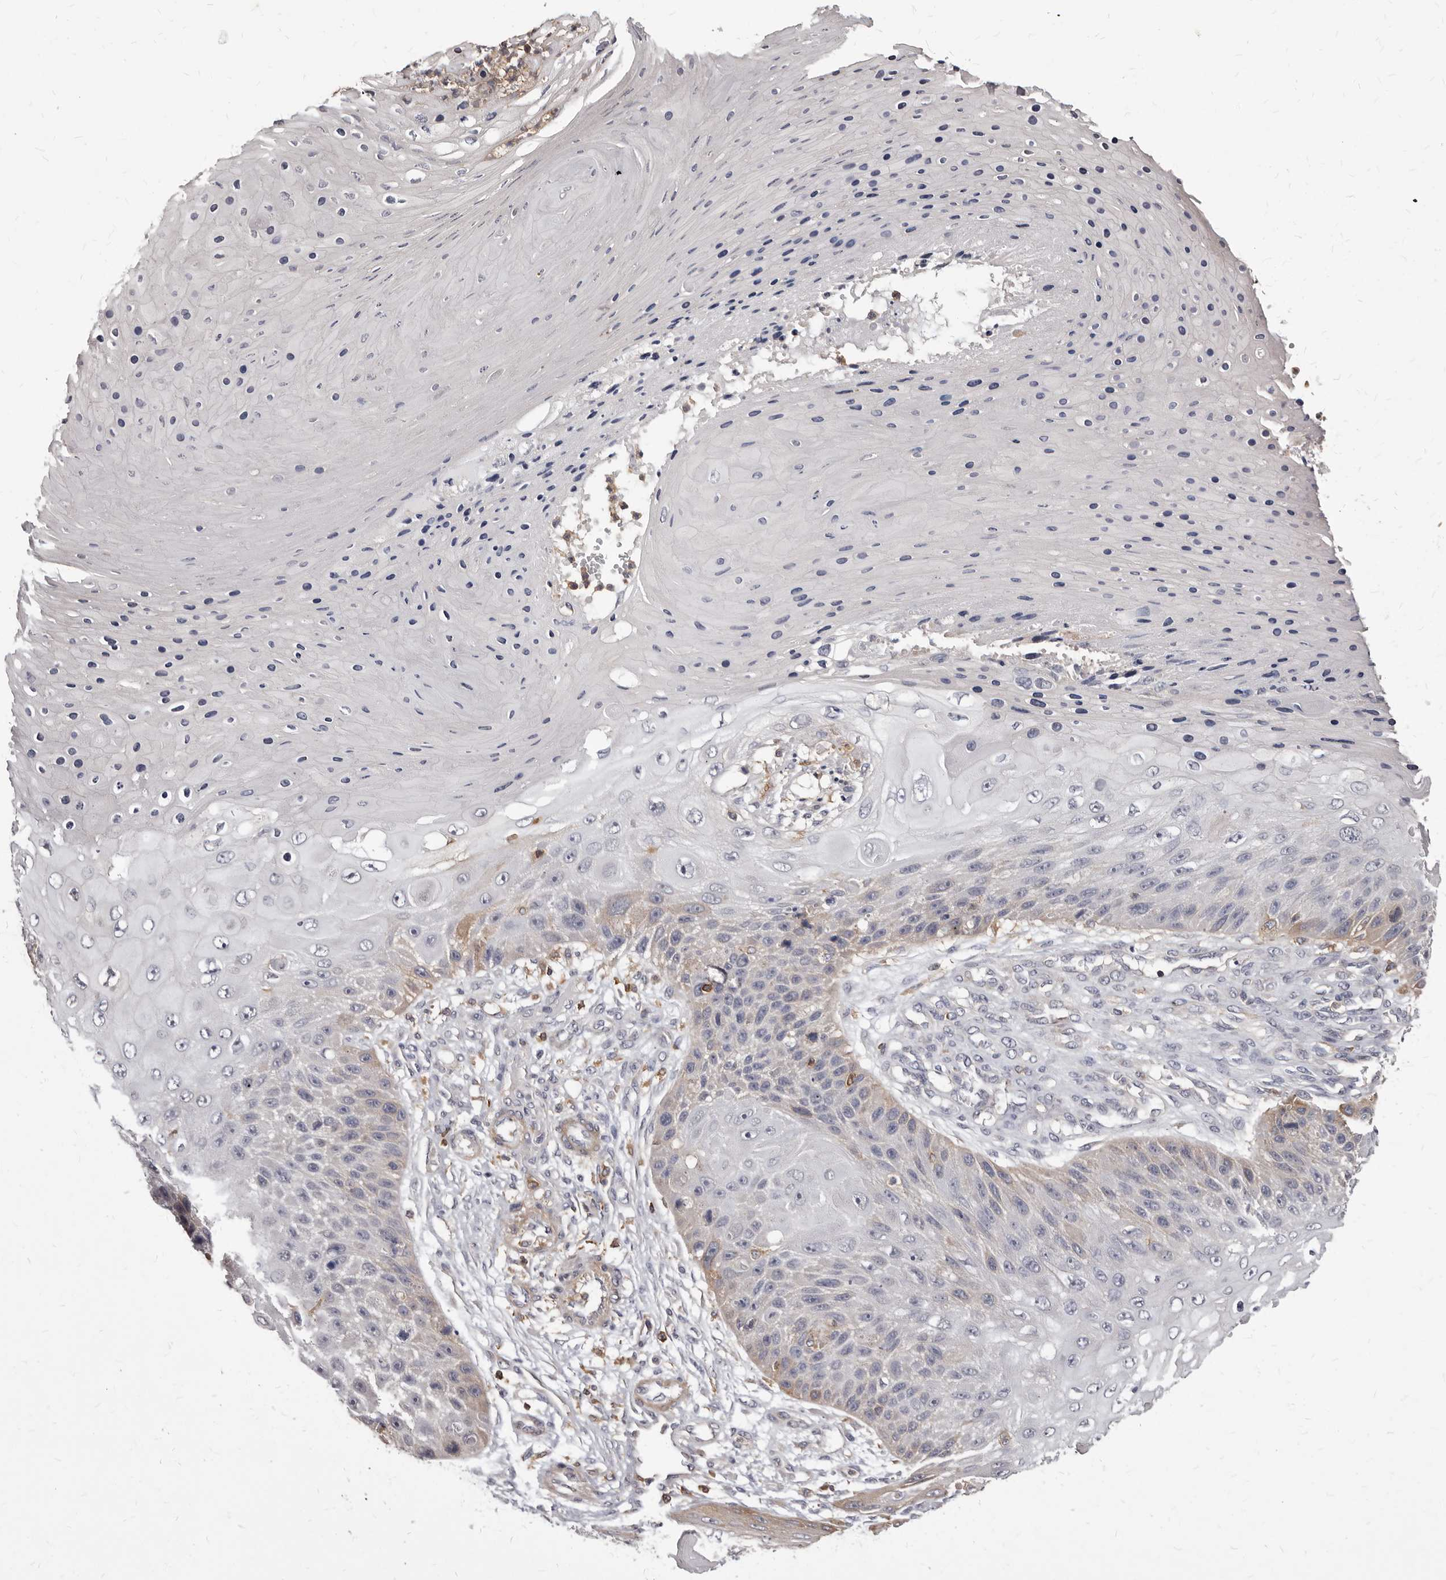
{"staining": {"intensity": "negative", "quantity": "none", "location": "none"}, "tissue": "skin cancer", "cell_type": "Tumor cells", "image_type": "cancer", "snomed": [{"axis": "morphology", "description": "Squamous cell carcinoma, NOS"}, {"axis": "topography", "description": "Skin"}], "caption": "This image is of skin cancer stained with IHC to label a protein in brown with the nuclei are counter-stained blue. There is no positivity in tumor cells. (Stains: DAB (3,3'-diaminobenzidine) IHC with hematoxylin counter stain, Microscopy: brightfield microscopy at high magnification).", "gene": "NIBAN1", "patient": {"sex": "female", "age": 88}}